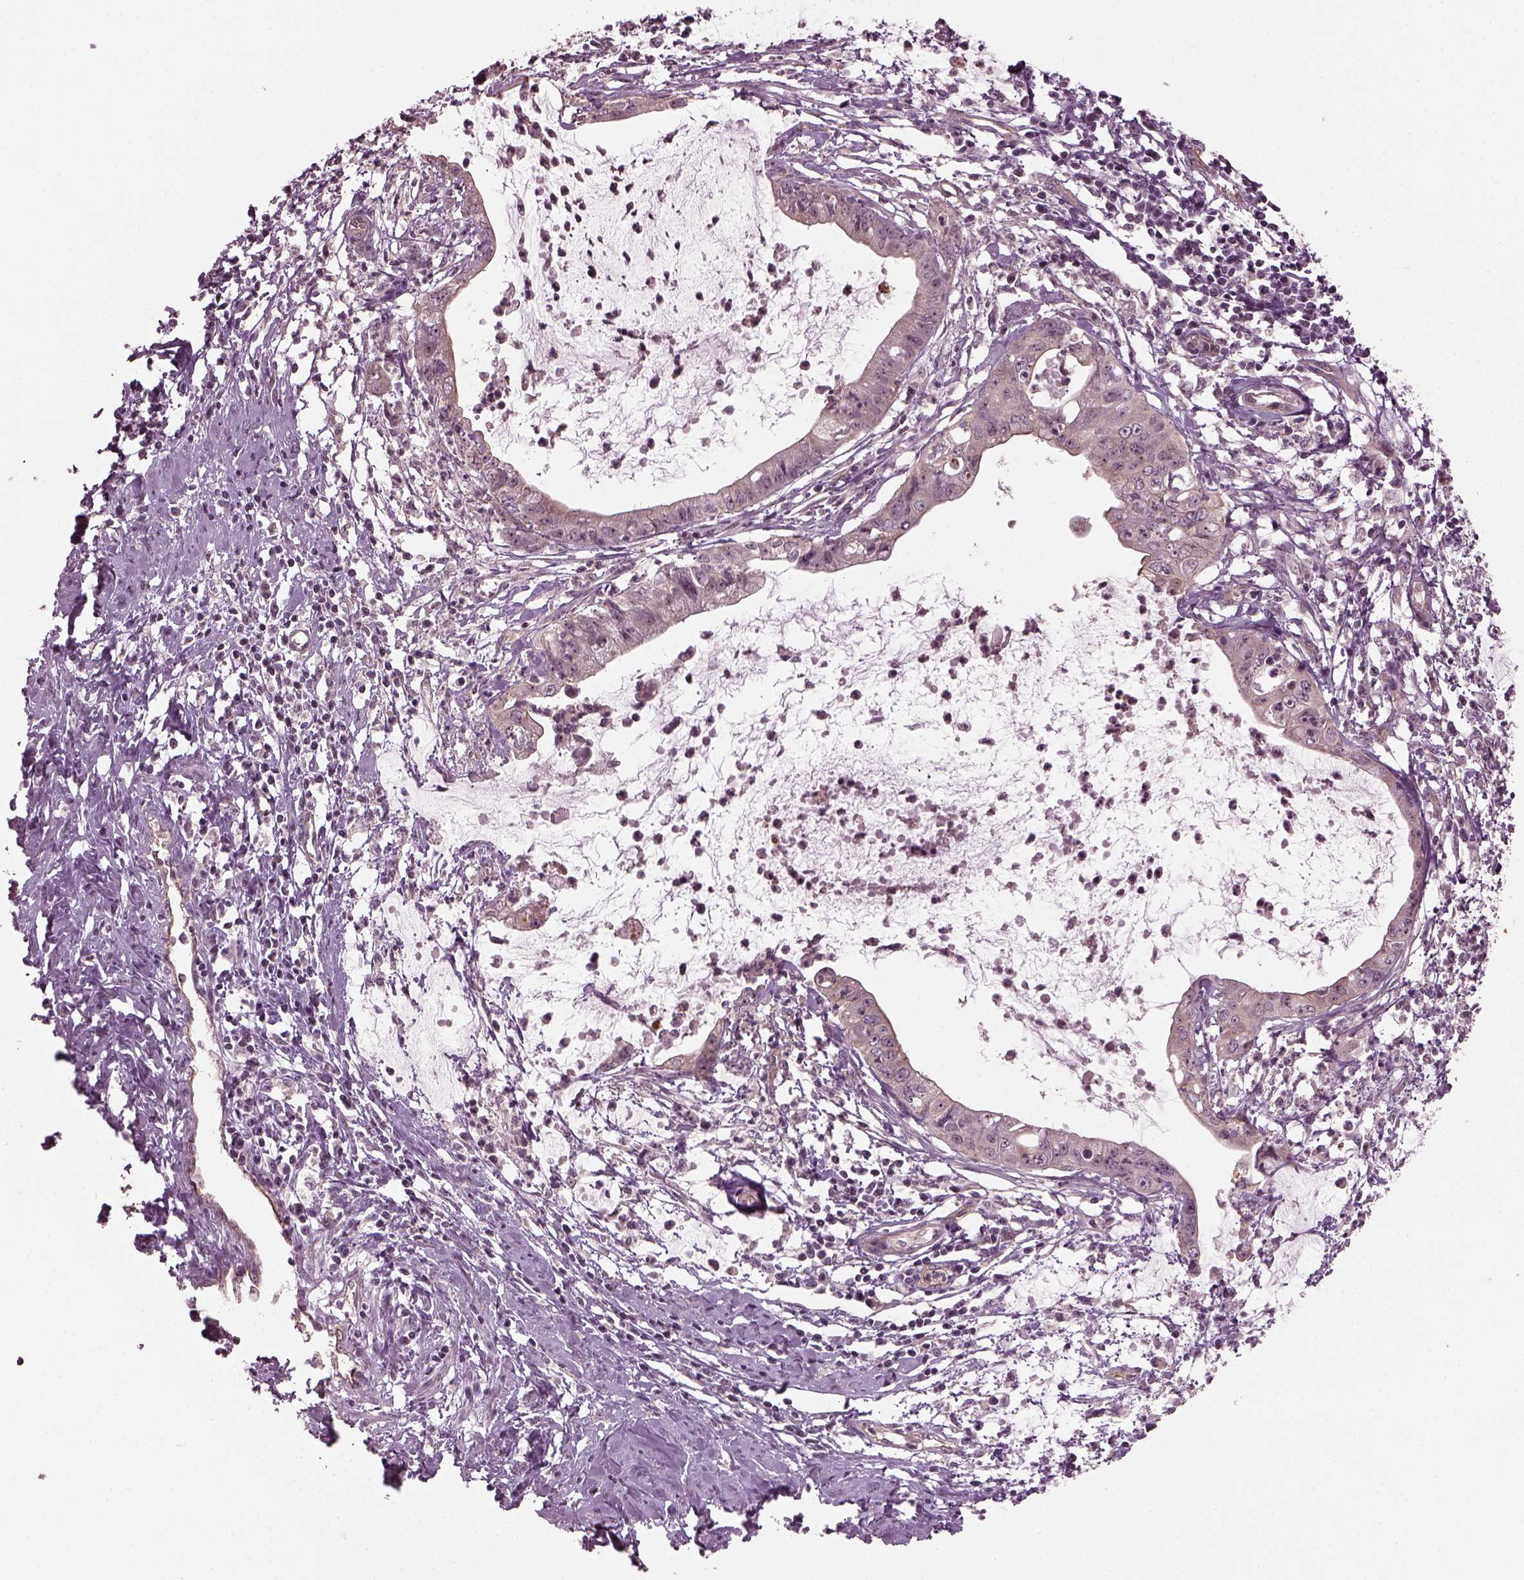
{"staining": {"intensity": "weak", "quantity": "25%-75%", "location": "nuclear"}, "tissue": "cervical cancer", "cell_type": "Tumor cells", "image_type": "cancer", "snomed": [{"axis": "morphology", "description": "Normal tissue, NOS"}, {"axis": "morphology", "description": "Adenocarcinoma, NOS"}, {"axis": "topography", "description": "Cervix"}], "caption": "The micrograph reveals immunohistochemical staining of cervical adenocarcinoma. There is weak nuclear positivity is present in about 25%-75% of tumor cells. The staining is performed using DAB (3,3'-diaminobenzidine) brown chromogen to label protein expression. The nuclei are counter-stained blue using hematoxylin.", "gene": "GNRH1", "patient": {"sex": "female", "age": 38}}